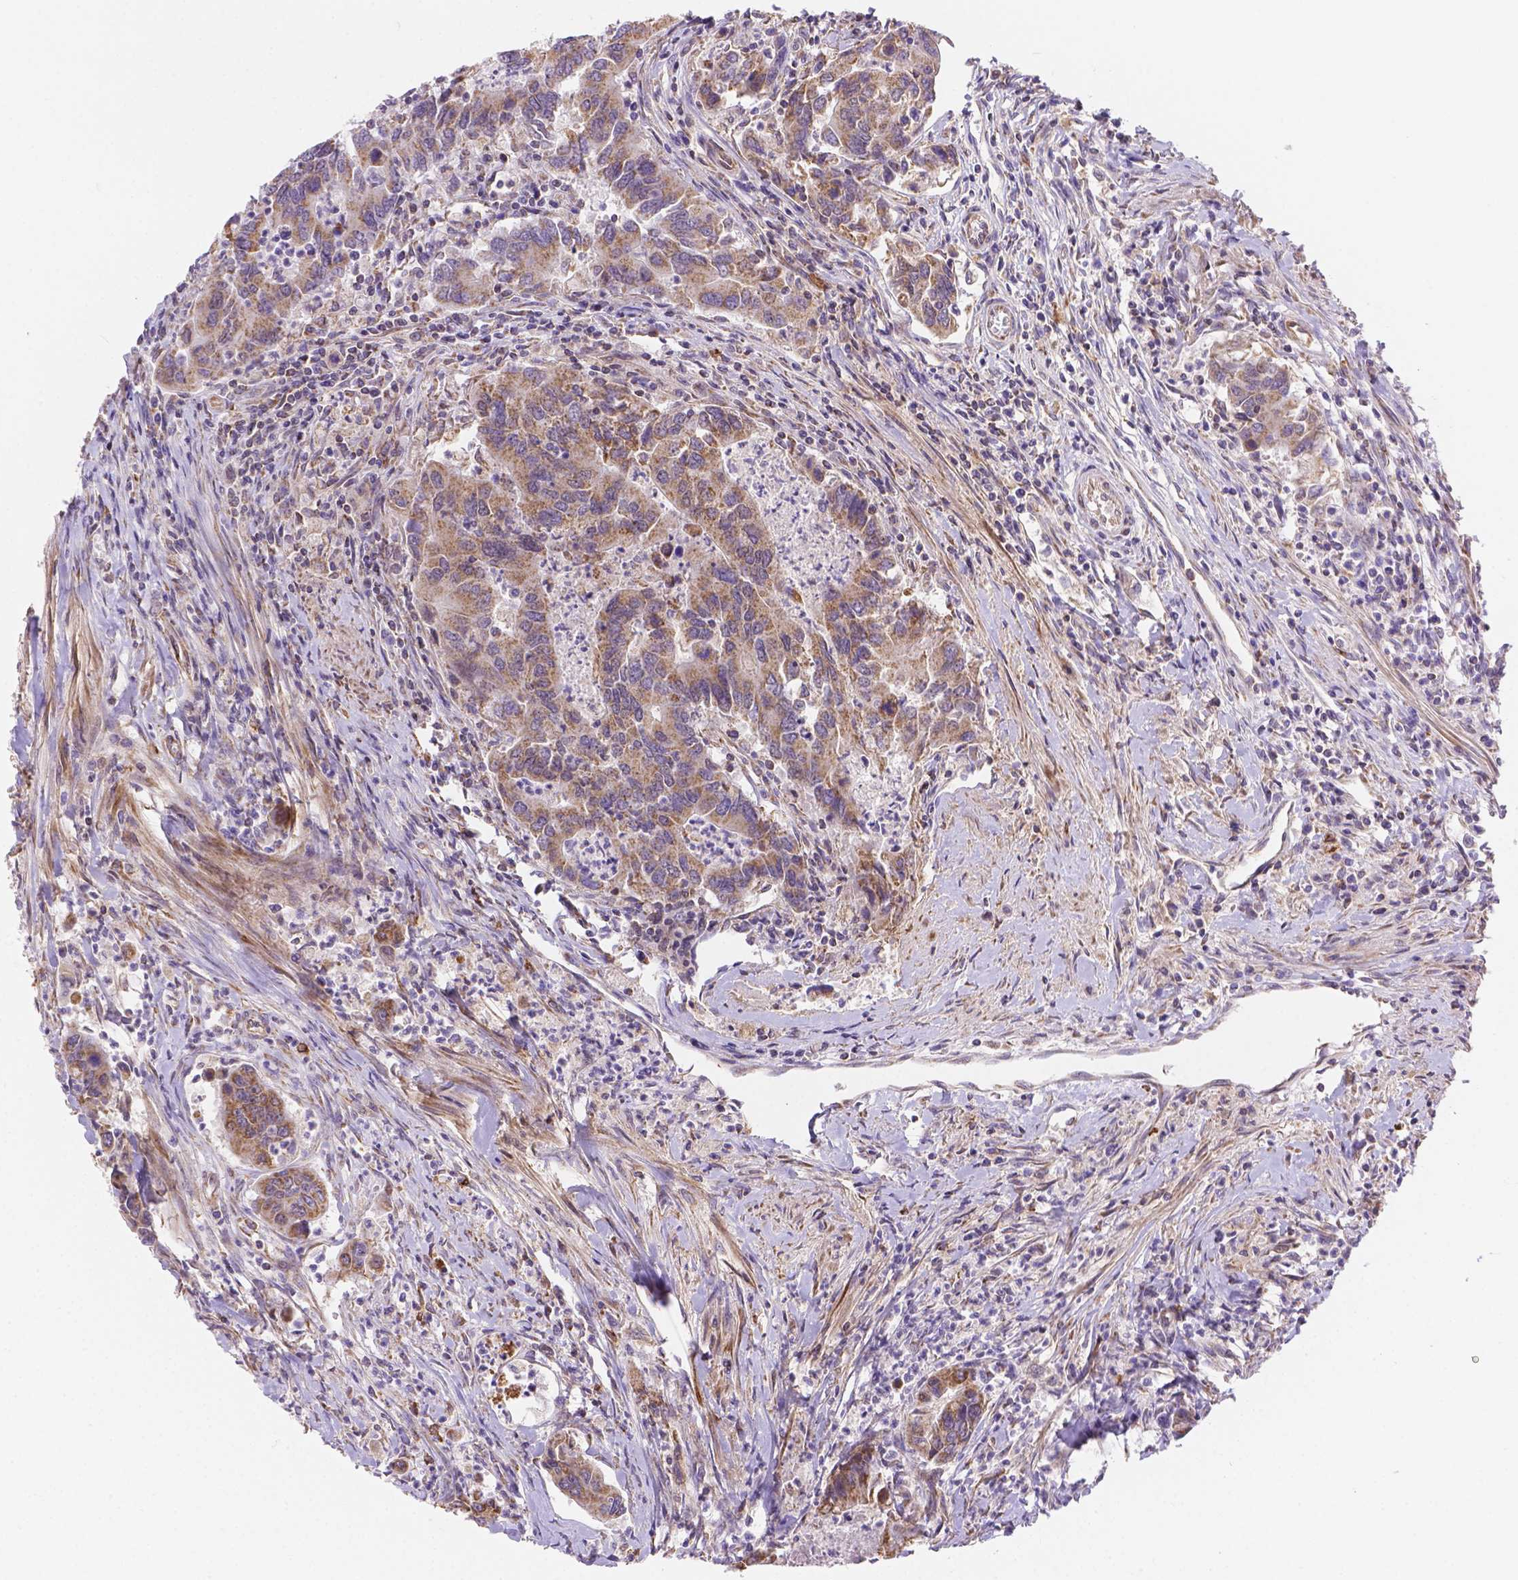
{"staining": {"intensity": "moderate", "quantity": ">75%", "location": "cytoplasmic/membranous"}, "tissue": "colorectal cancer", "cell_type": "Tumor cells", "image_type": "cancer", "snomed": [{"axis": "morphology", "description": "Adenocarcinoma, NOS"}, {"axis": "topography", "description": "Colon"}], "caption": "Tumor cells display medium levels of moderate cytoplasmic/membranous staining in approximately >75% of cells in colorectal cancer. Nuclei are stained in blue.", "gene": "CYYR1", "patient": {"sex": "female", "age": 67}}